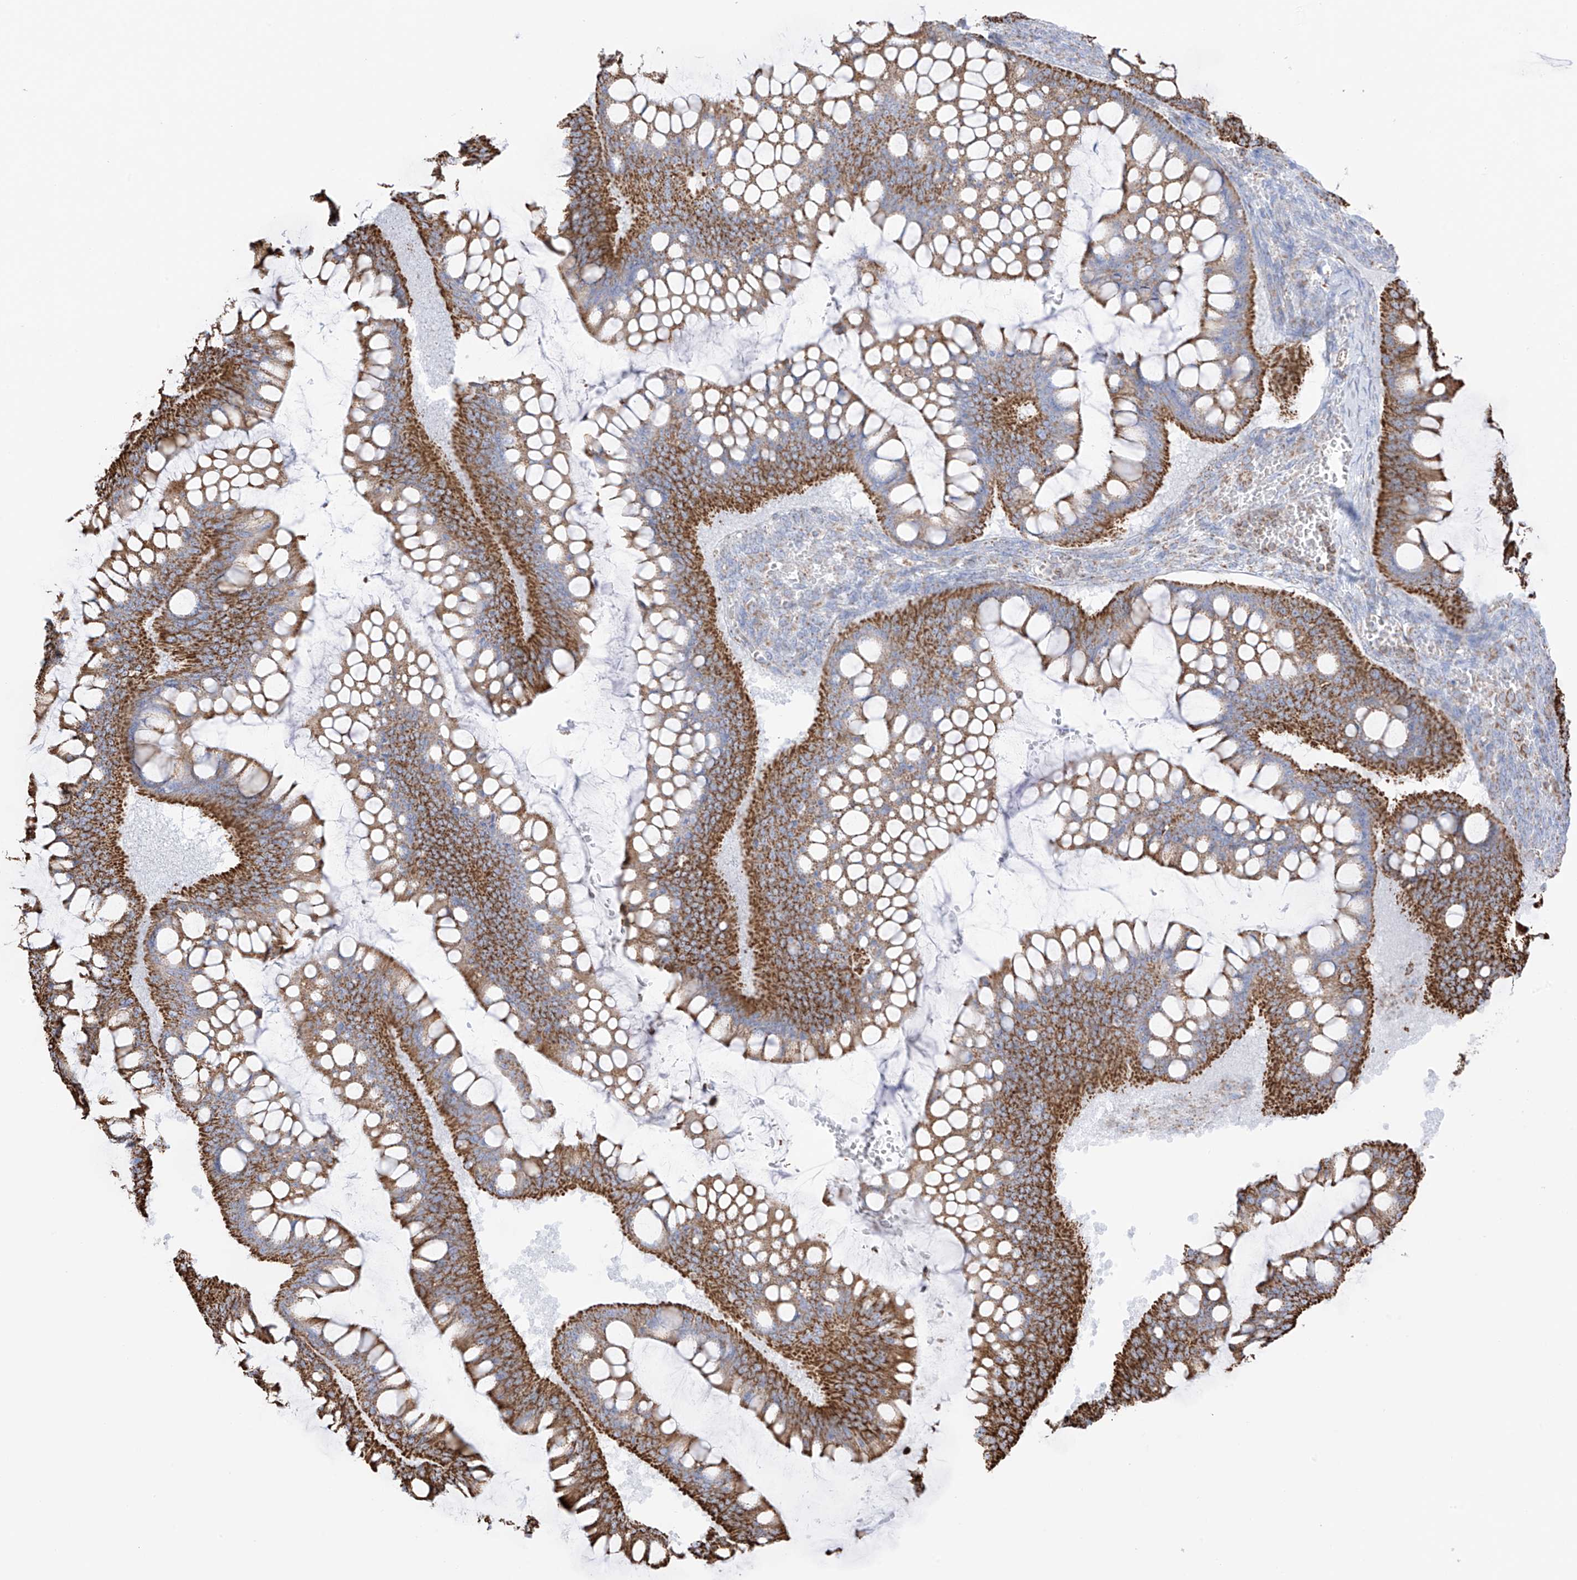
{"staining": {"intensity": "strong", "quantity": ">75%", "location": "cytoplasmic/membranous"}, "tissue": "ovarian cancer", "cell_type": "Tumor cells", "image_type": "cancer", "snomed": [{"axis": "morphology", "description": "Cystadenocarcinoma, mucinous, NOS"}, {"axis": "topography", "description": "Ovary"}], "caption": "Immunohistochemical staining of human mucinous cystadenocarcinoma (ovarian) displays strong cytoplasmic/membranous protein positivity in approximately >75% of tumor cells.", "gene": "XKR3", "patient": {"sex": "female", "age": 73}}